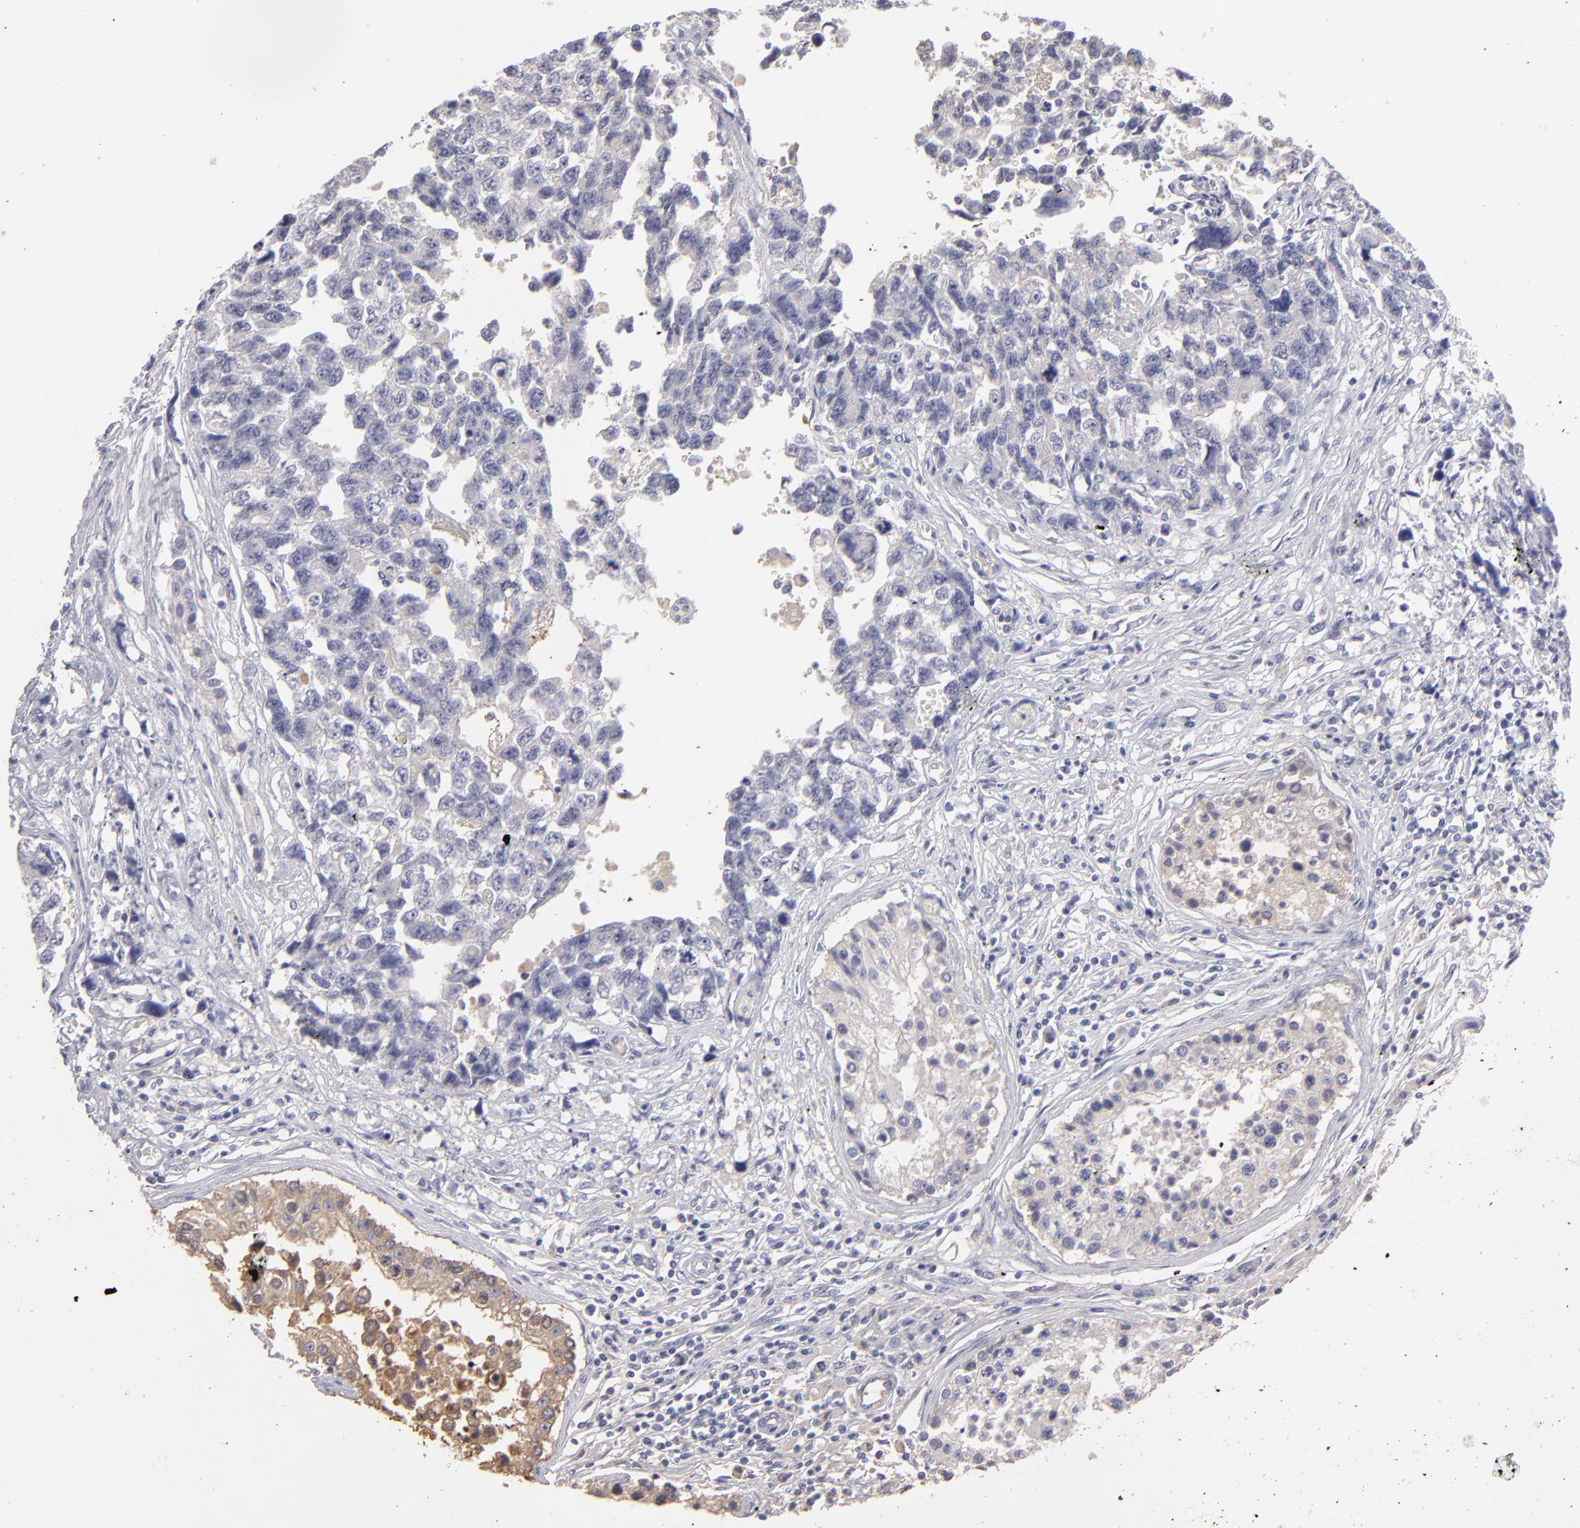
{"staining": {"intensity": "negative", "quantity": "none", "location": "none"}, "tissue": "testis cancer", "cell_type": "Tumor cells", "image_type": "cancer", "snomed": [{"axis": "morphology", "description": "Carcinoma, Embryonal, NOS"}, {"axis": "topography", "description": "Testis"}], "caption": "The photomicrograph shows no significant staining in tumor cells of testis embryonal carcinoma.", "gene": "ABCC4", "patient": {"sex": "male", "age": 31}}